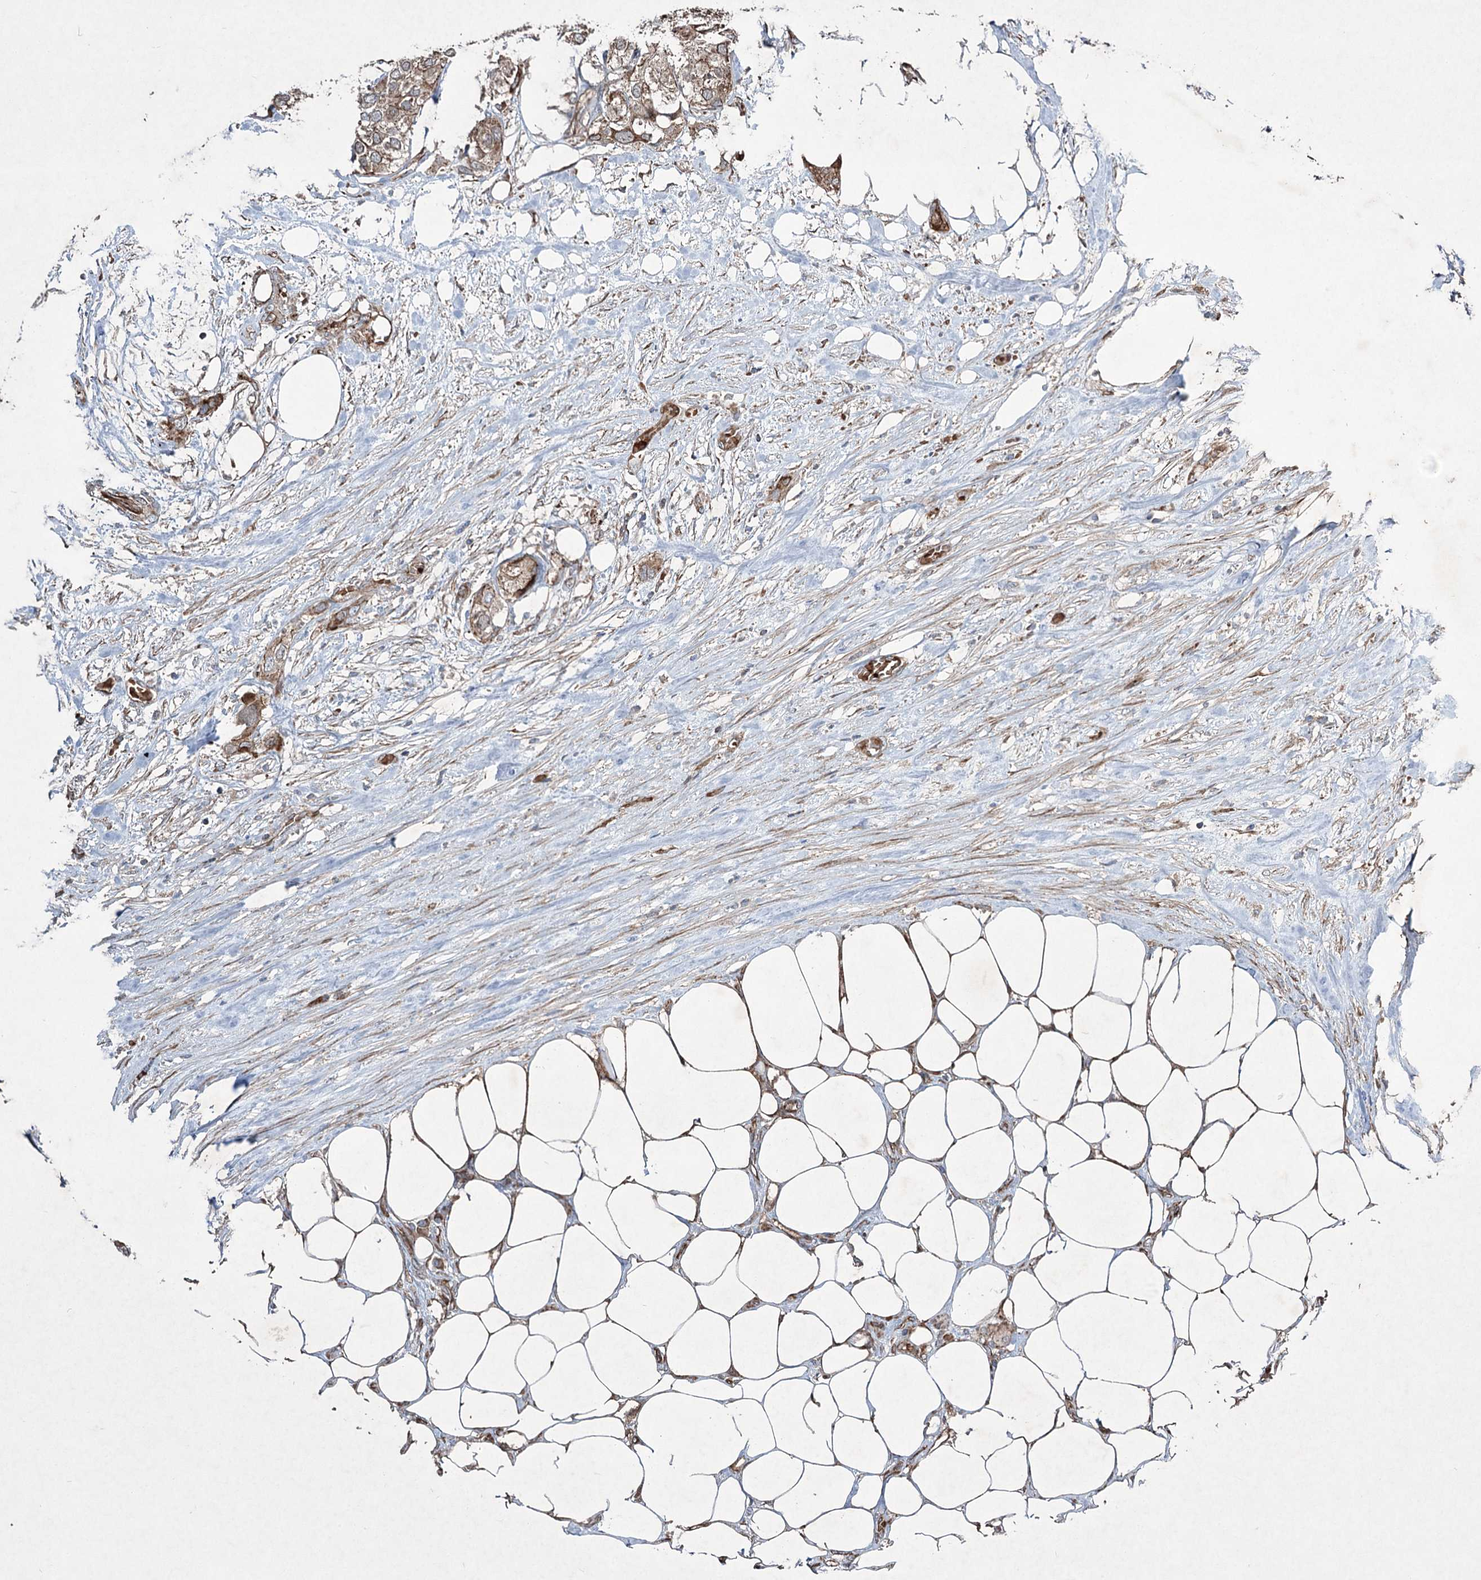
{"staining": {"intensity": "moderate", "quantity": ">75%", "location": "cytoplasmic/membranous"}, "tissue": "urothelial cancer", "cell_type": "Tumor cells", "image_type": "cancer", "snomed": [{"axis": "morphology", "description": "Urothelial carcinoma, High grade"}, {"axis": "topography", "description": "Urinary bladder"}], "caption": "IHC of urothelial cancer reveals medium levels of moderate cytoplasmic/membranous staining in approximately >75% of tumor cells.", "gene": "SERINC5", "patient": {"sex": "male", "age": 64}}